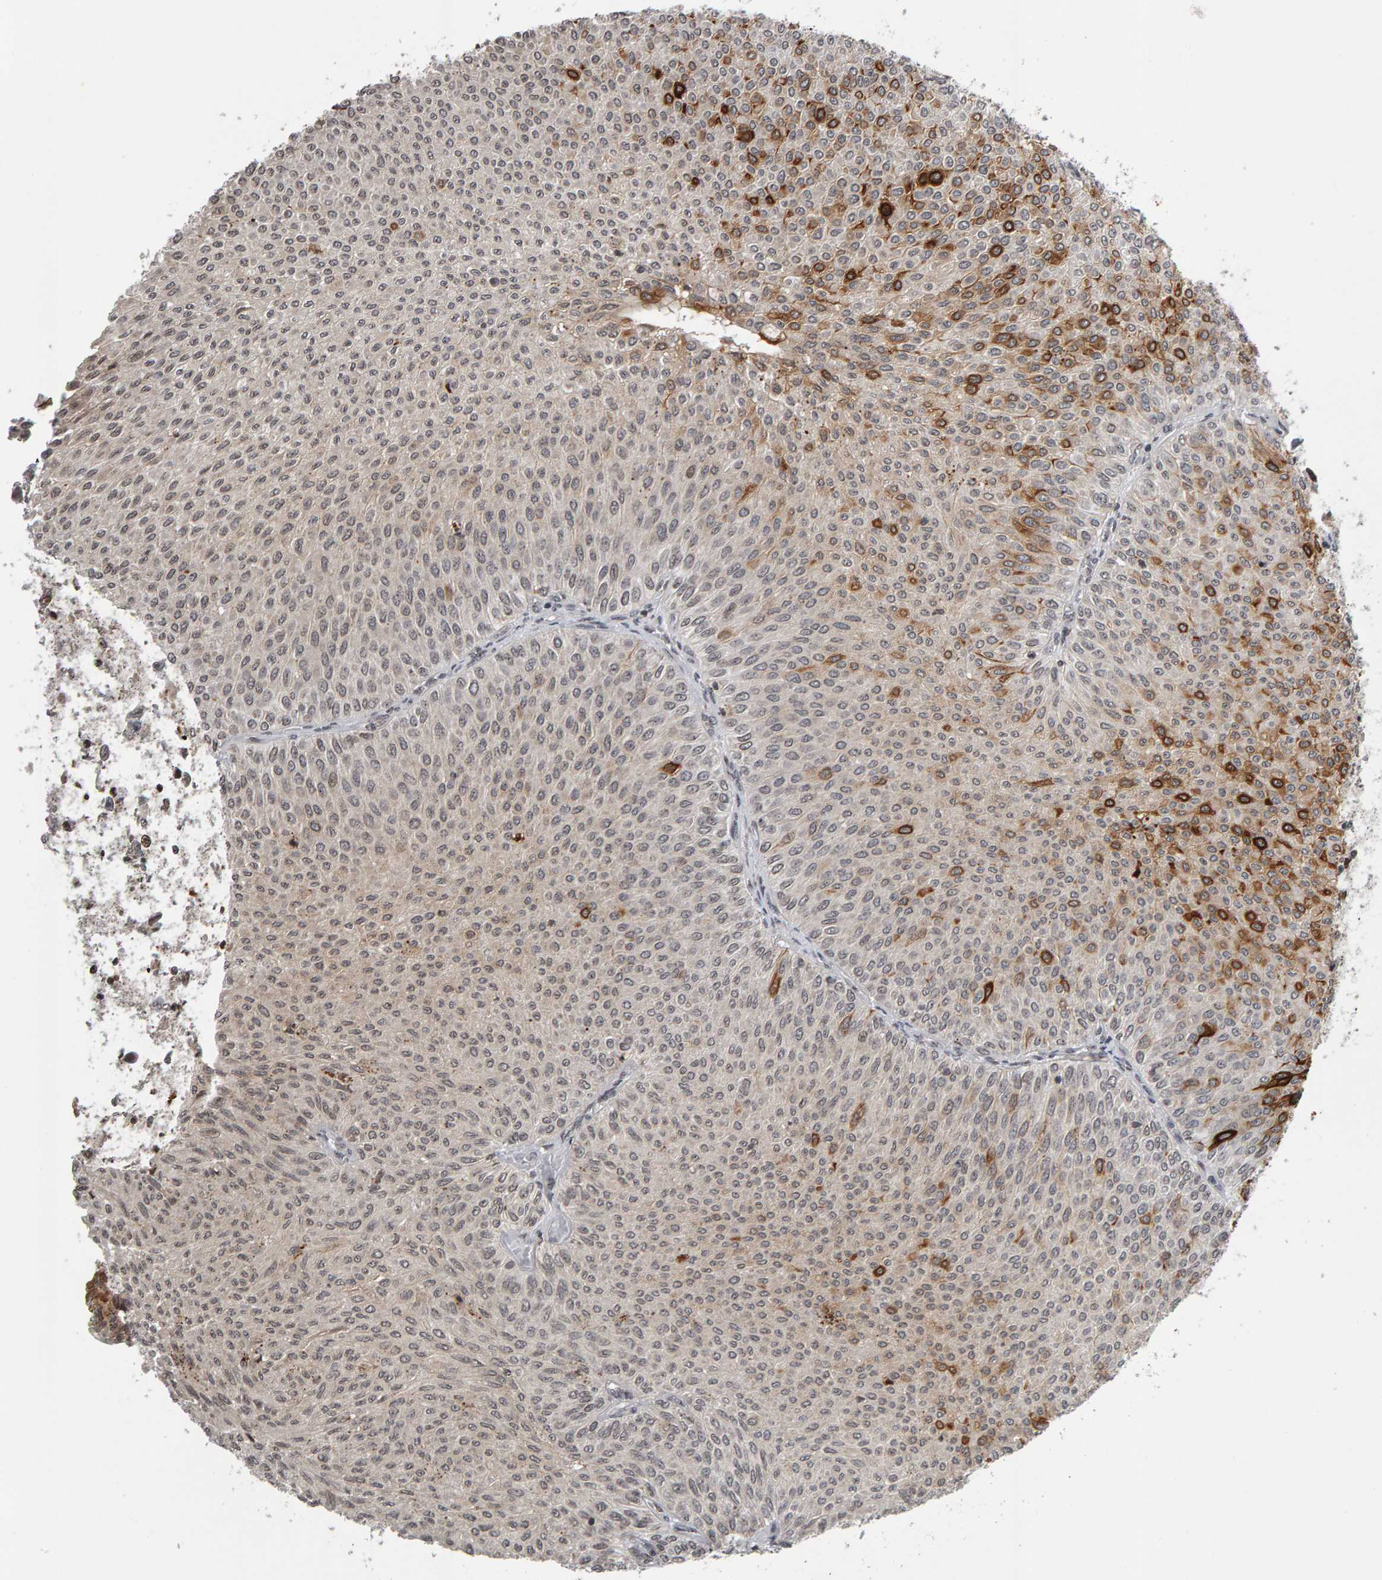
{"staining": {"intensity": "moderate", "quantity": "<25%", "location": "cytoplasmic/membranous"}, "tissue": "urothelial cancer", "cell_type": "Tumor cells", "image_type": "cancer", "snomed": [{"axis": "morphology", "description": "Urothelial carcinoma, Low grade"}, {"axis": "topography", "description": "Urinary bladder"}], "caption": "Urothelial cancer stained for a protein demonstrates moderate cytoplasmic/membranous positivity in tumor cells.", "gene": "TRAM1", "patient": {"sex": "male", "age": 78}}